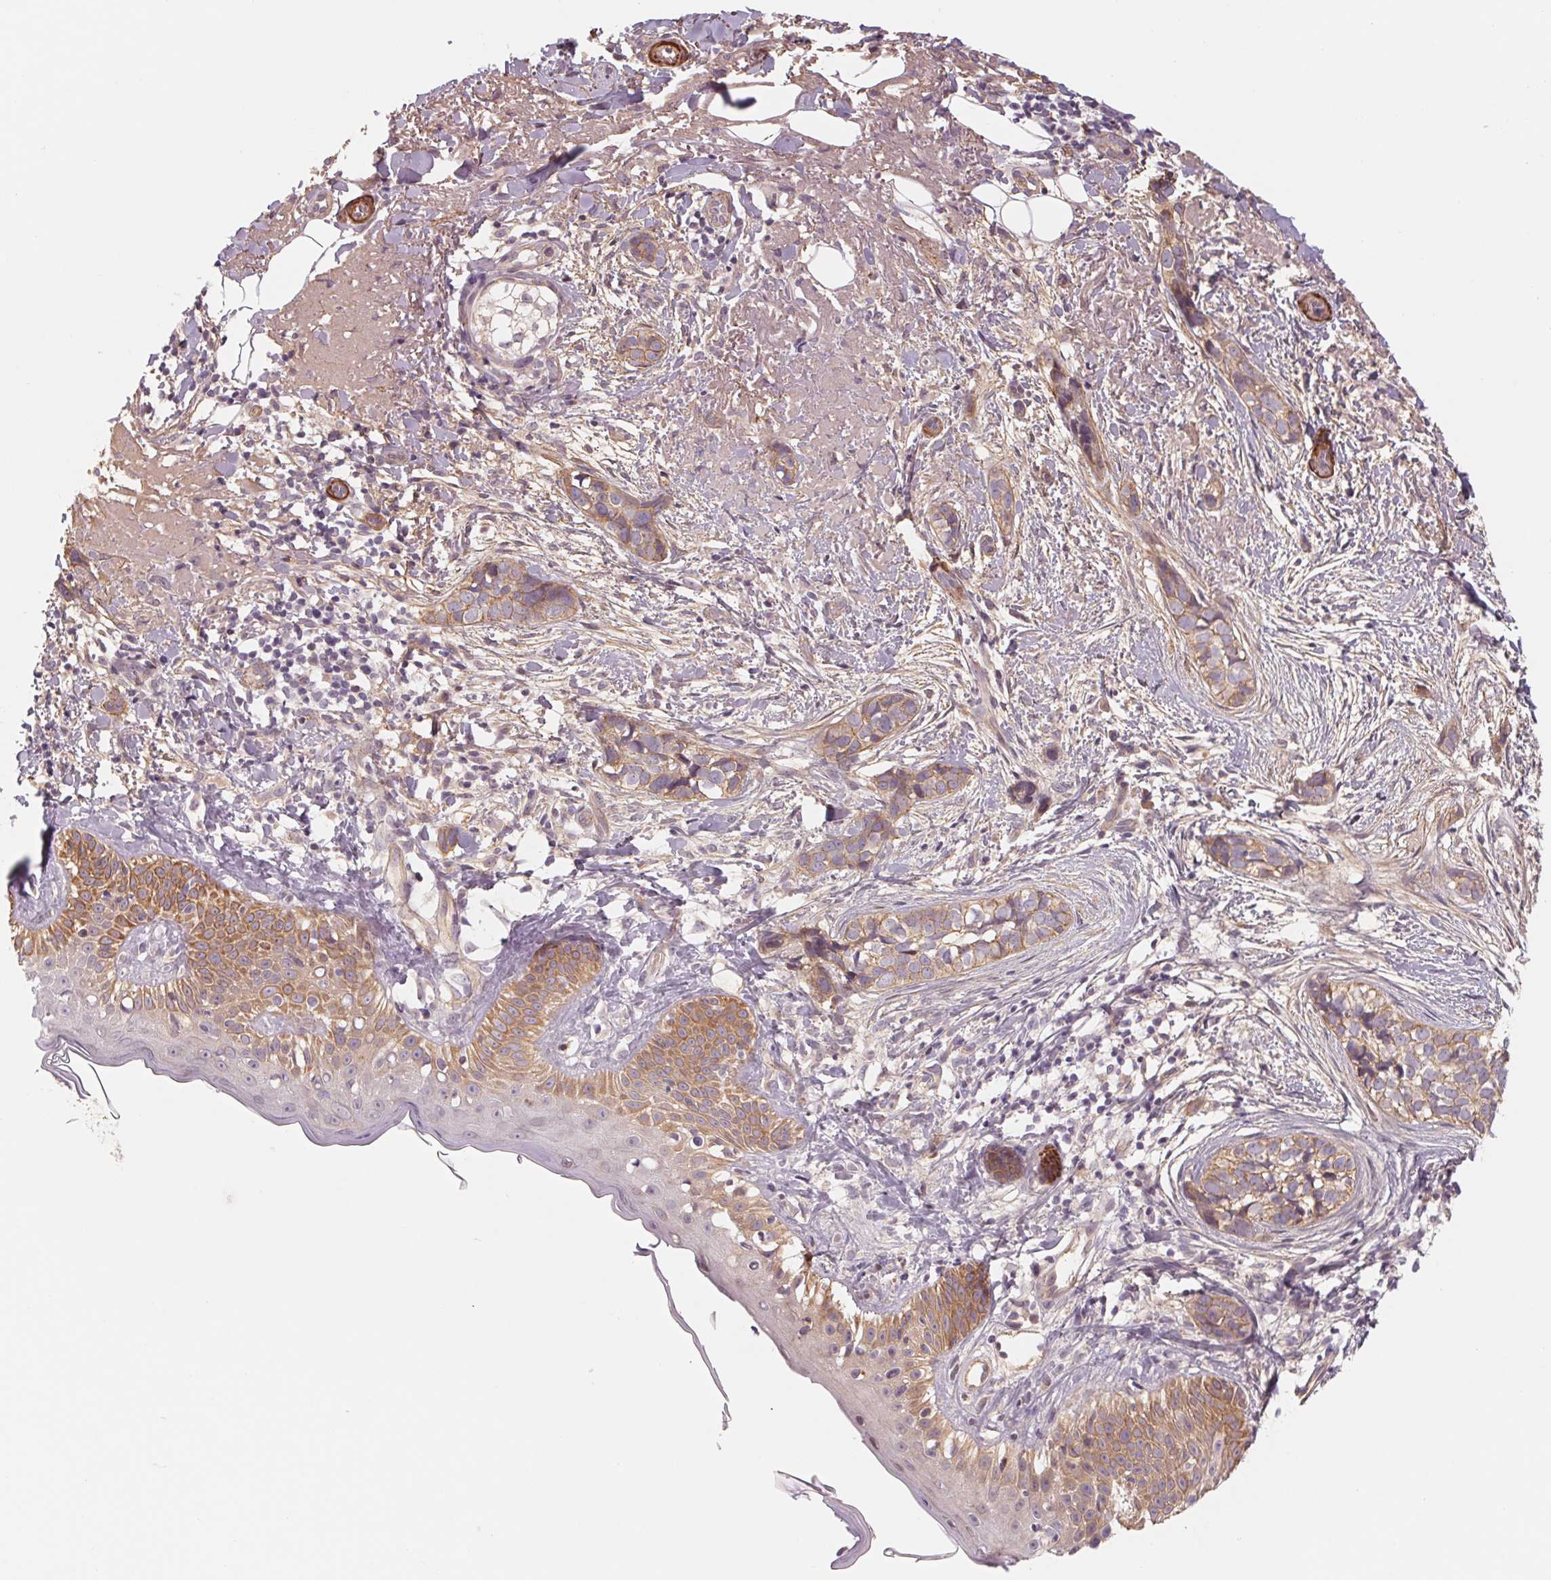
{"staining": {"intensity": "moderate", "quantity": "25%-75%", "location": "cytoplasmic/membranous"}, "tissue": "skin cancer", "cell_type": "Tumor cells", "image_type": "cancer", "snomed": [{"axis": "morphology", "description": "Basal cell carcinoma"}, {"axis": "topography", "description": "Skin"}], "caption": "Basal cell carcinoma (skin) tissue reveals moderate cytoplasmic/membranous expression in approximately 25%-75% of tumor cells", "gene": "CCDC112", "patient": {"sex": "male", "age": 87}}